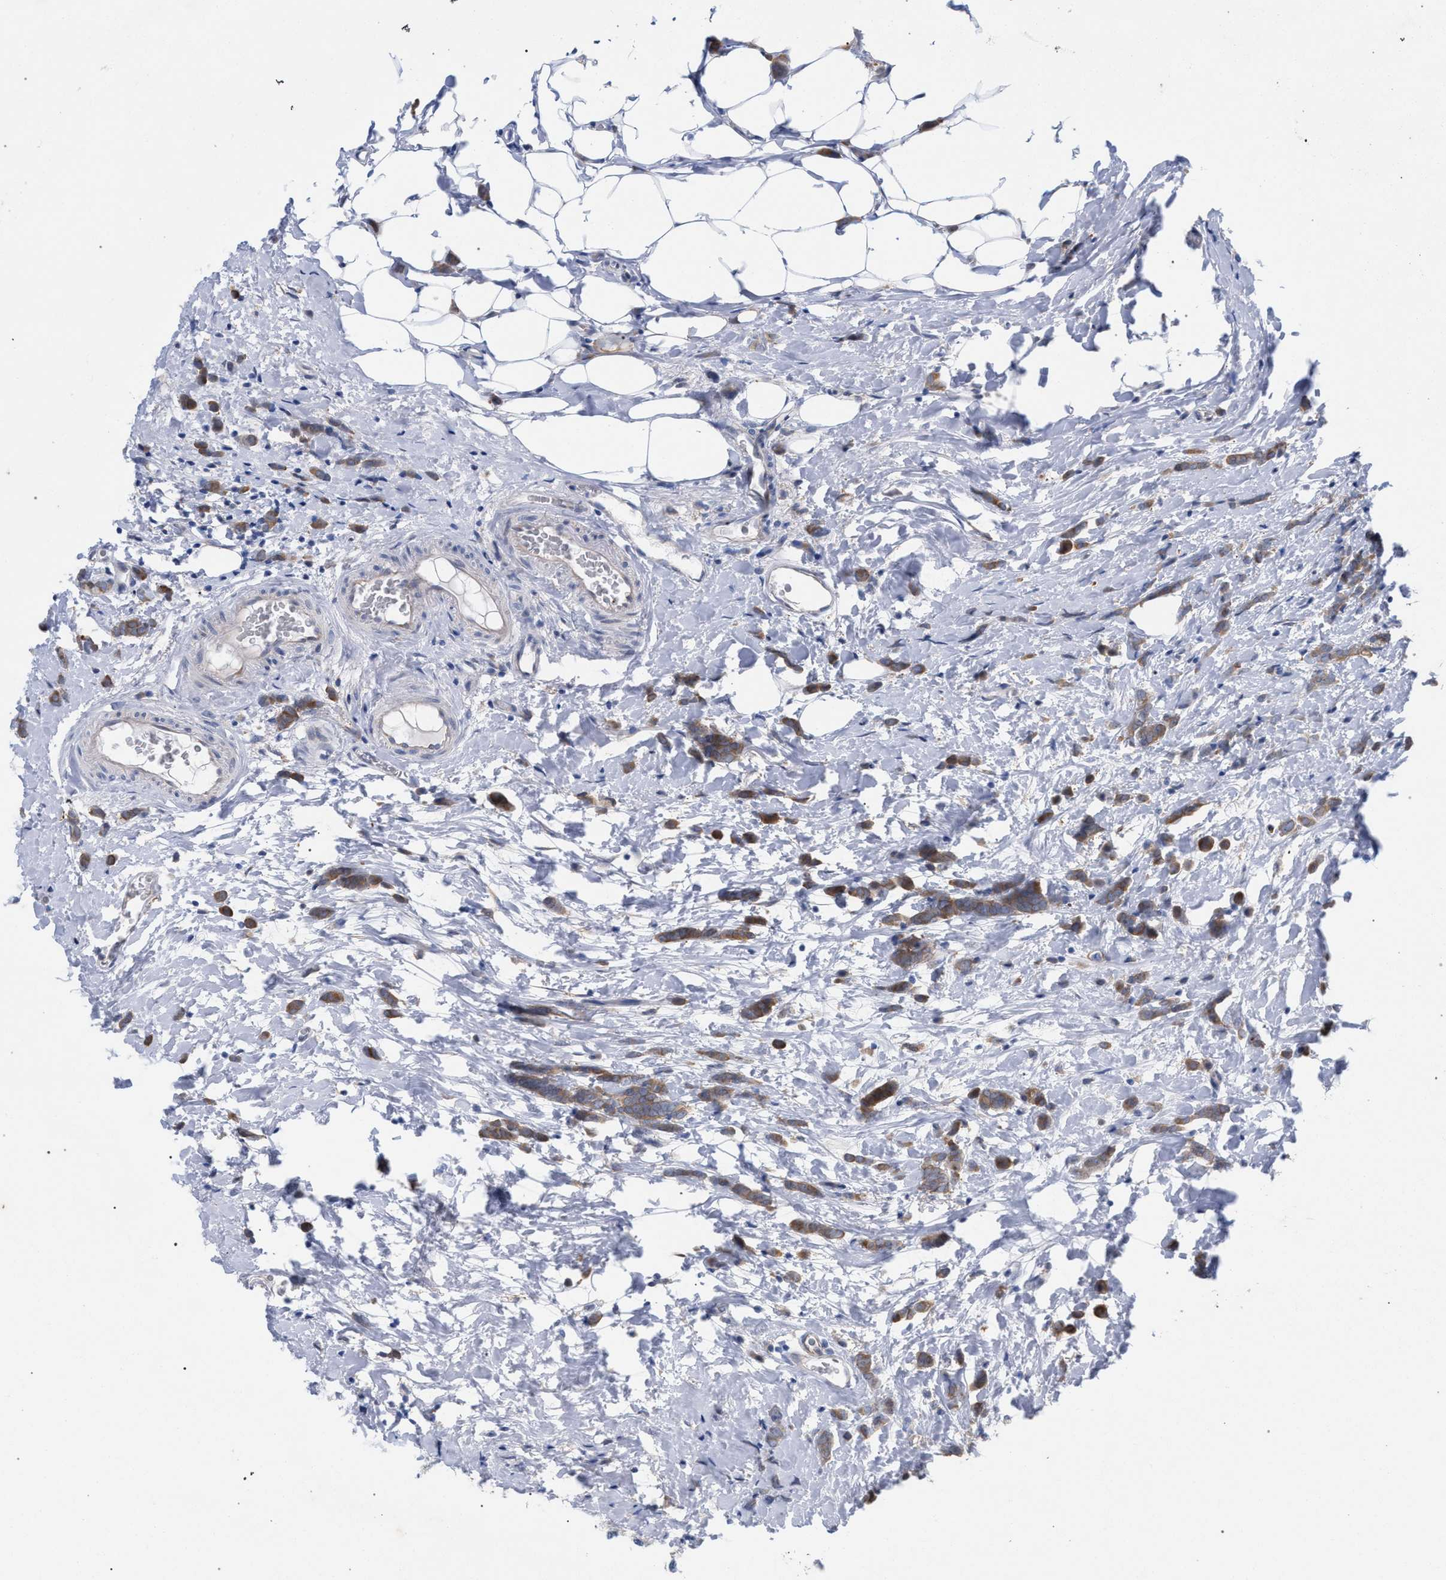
{"staining": {"intensity": "moderate", "quantity": ">75%", "location": "cytoplasmic/membranous"}, "tissue": "breast cancer", "cell_type": "Tumor cells", "image_type": "cancer", "snomed": [{"axis": "morphology", "description": "Lobular carcinoma"}, {"axis": "topography", "description": "Breast"}], "caption": "Immunohistochemical staining of human breast lobular carcinoma displays medium levels of moderate cytoplasmic/membranous staining in approximately >75% of tumor cells. (IHC, brightfield microscopy, high magnification).", "gene": "FHOD3", "patient": {"sex": "female", "age": 60}}